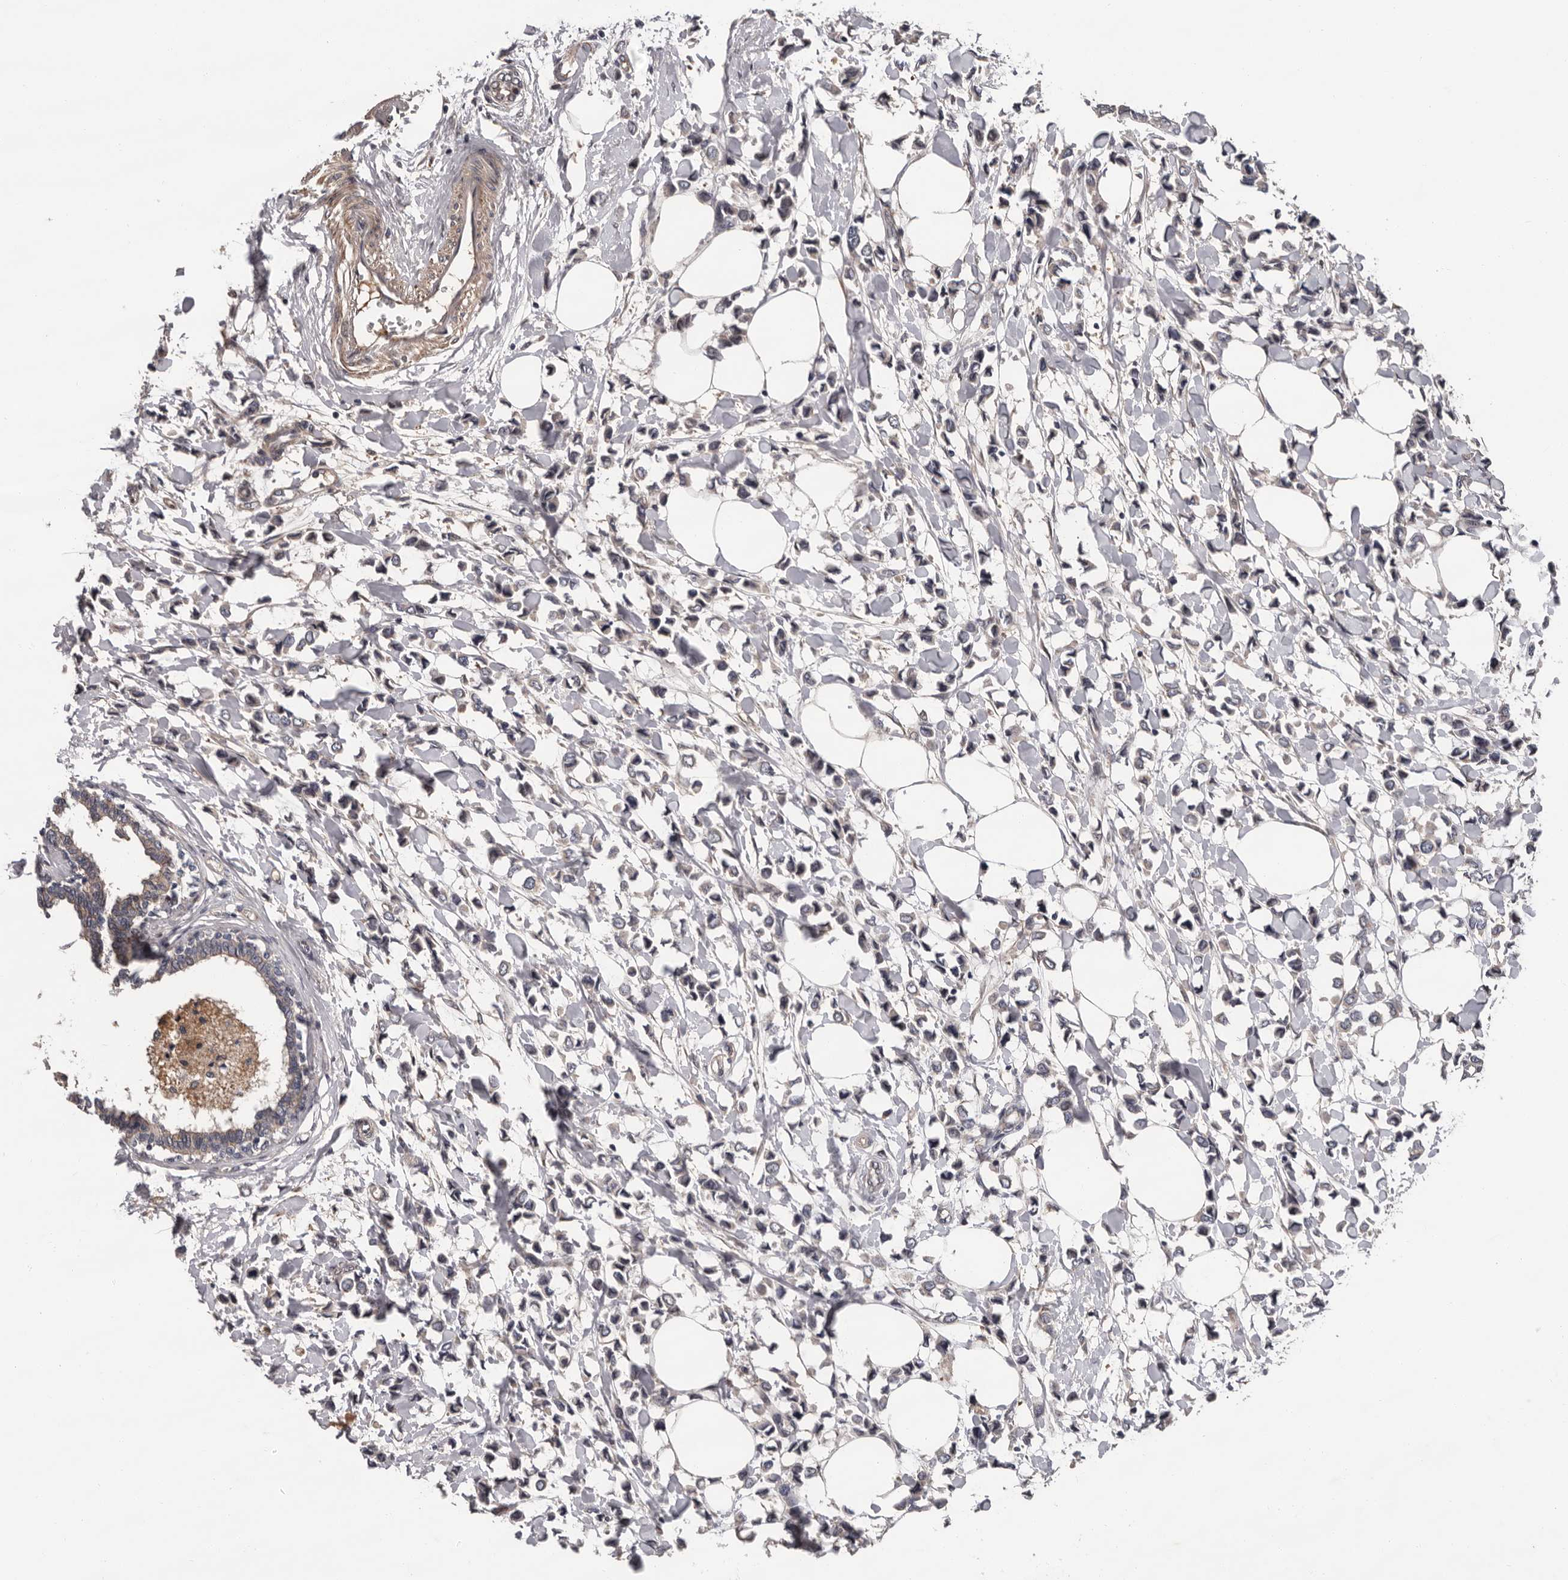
{"staining": {"intensity": "negative", "quantity": "none", "location": "none"}, "tissue": "breast cancer", "cell_type": "Tumor cells", "image_type": "cancer", "snomed": [{"axis": "morphology", "description": "Lobular carcinoma"}, {"axis": "topography", "description": "Breast"}], "caption": "DAB (3,3'-diaminobenzidine) immunohistochemical staining of human lobular carcinoma (breast) reveals no significant staining in tumor cells.", "gene": "PRKD1", "patient": {"sex": "female", "age": 51}}